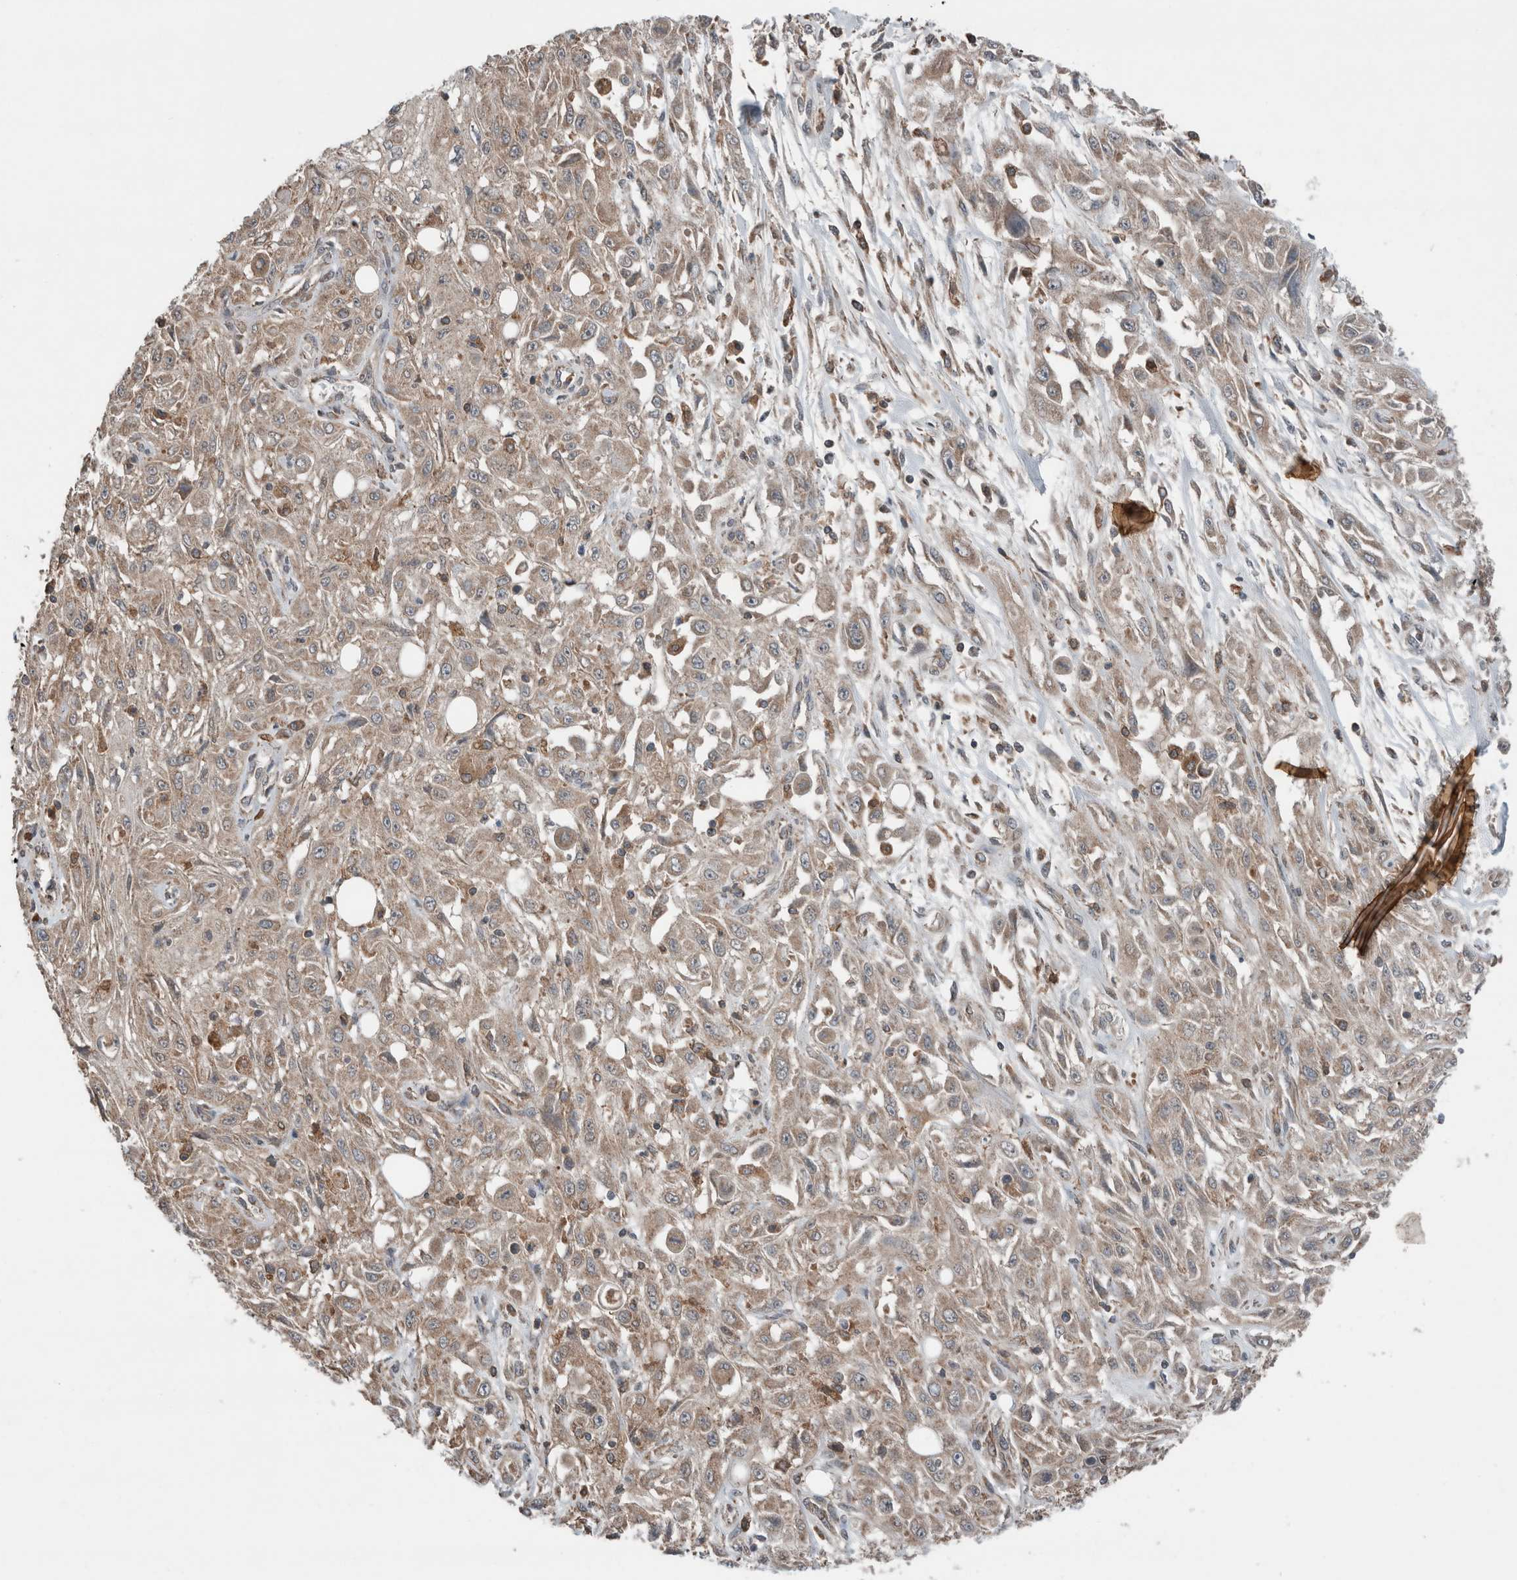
{"staining": {"intensity": "weak", "quantity": "25%-75%", "location": "cytoplasmic/membranous"}, "tissue": "skin cancer", "cell_type": "Tumor cells", "image_type": "cancer", "snomed": [{"axis": "morphology", "description": "Squamous cell carcinoma, NOS"}, {"axis": "morphology", "description": "Squamous cell carcinoma, metastatic, NOS"}, {"axis": "topography", "description": "Skin"}, {"axis": "topography", "description": "Lymph node"}], "caption": "Weak cytoplasmic/membranous protein staining is appreciated in approximately 25%-75% of tumor cells in skin cancer (squamous cell carcinoma). The protein of interest is shown in brown color, while the nuclei are stained blue.", "gene": "KLK14", "patient": {"sex": "male", "age": 75}}